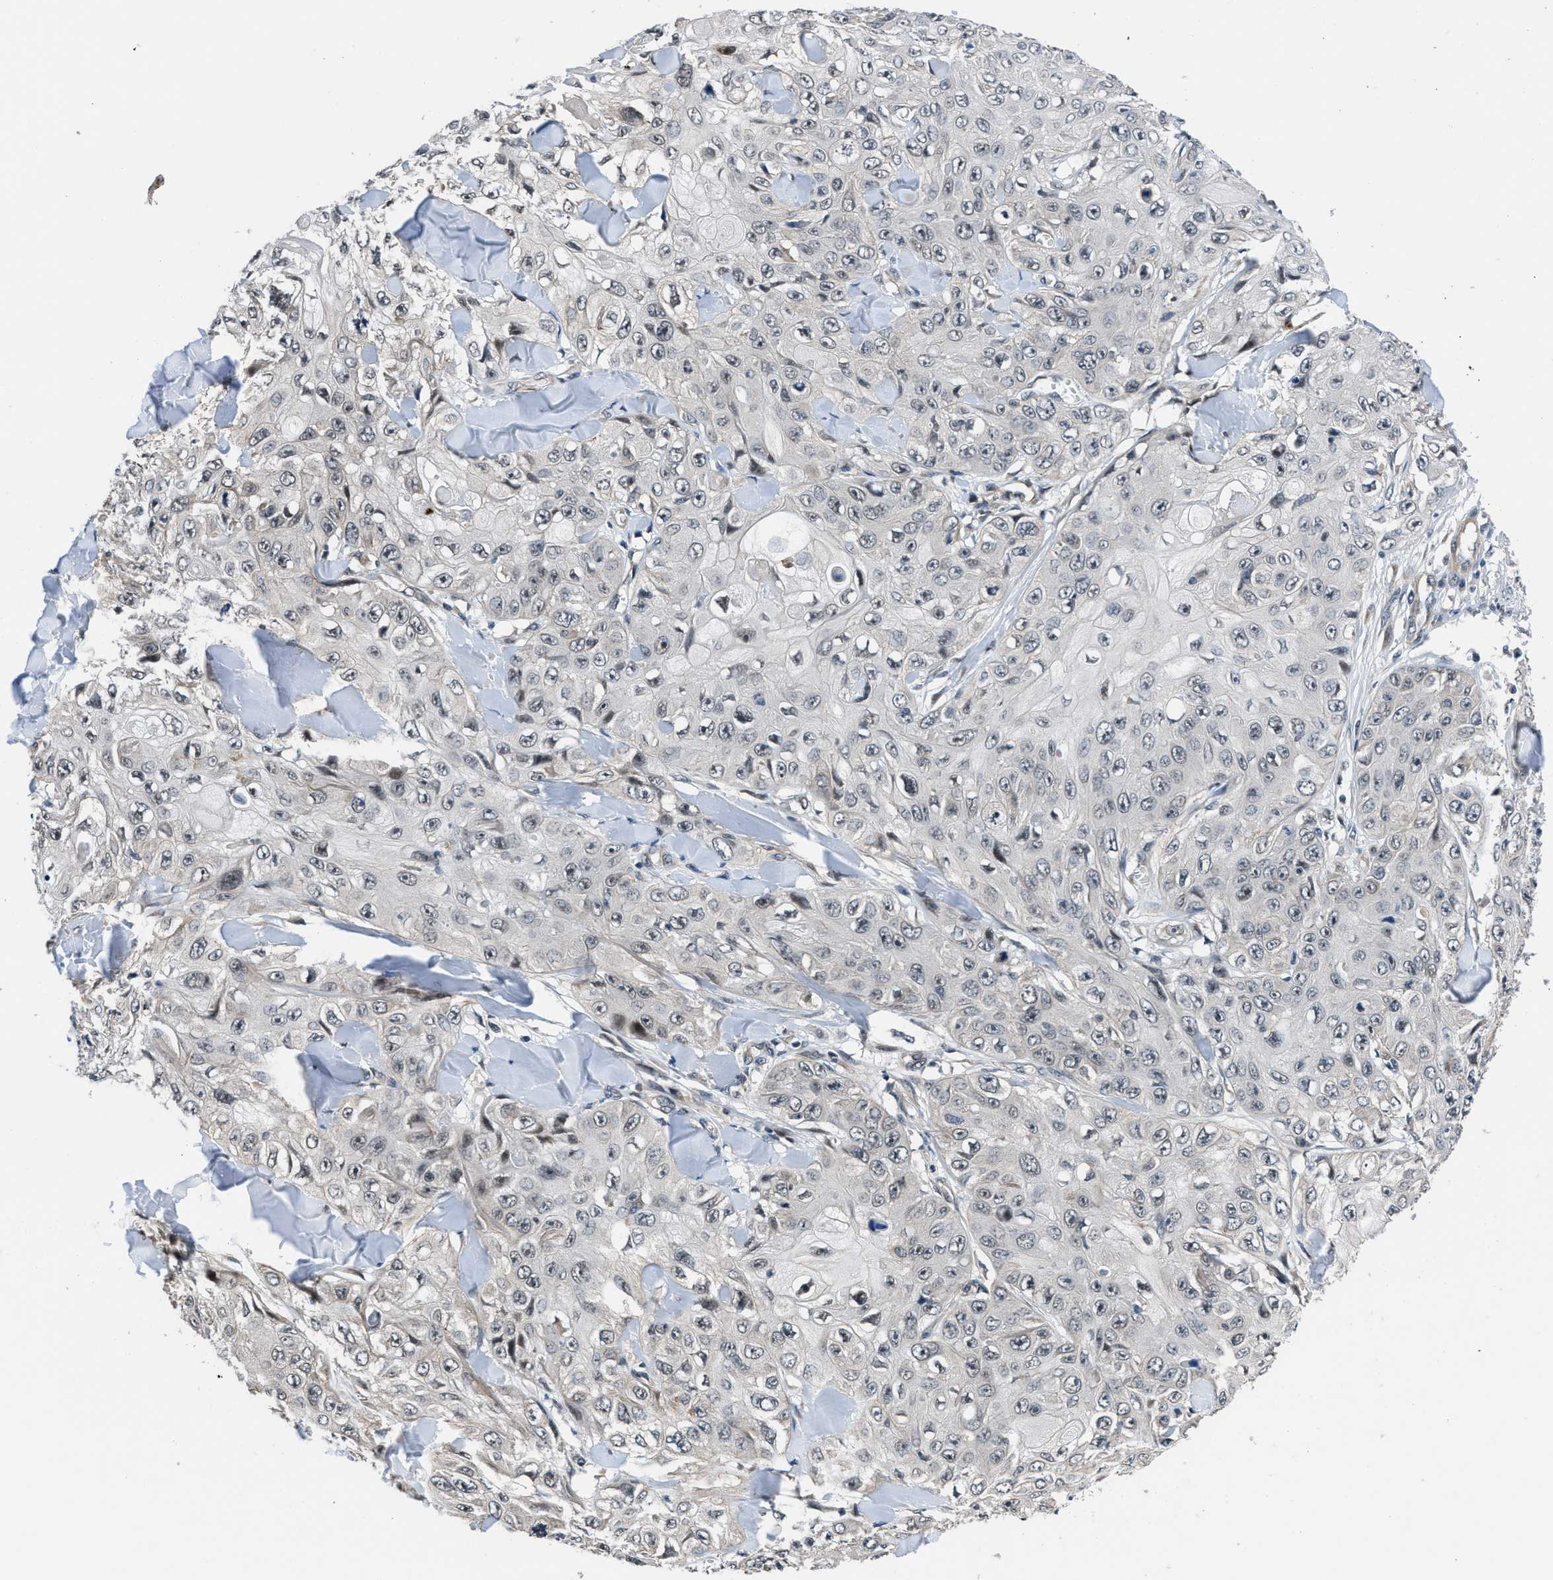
{"staining": {"intensity": "weak", "quantity": "<25%", "location": "nuclear"}, "tissue": "skin cancer", "cell_type": "Tumor cells", "image_type": "cancer", "snomed": [{"axis": "morphology", "description": "Squamous cell carcinoma, NOS"}, {"axis": "topography", "description": "Skin"}], "caption": "Tumor cells show no significant protein expression in squamous cell carcinoma (skin).", "gene": "SETD5", "patient": {"sex": "male", "age": 86}}